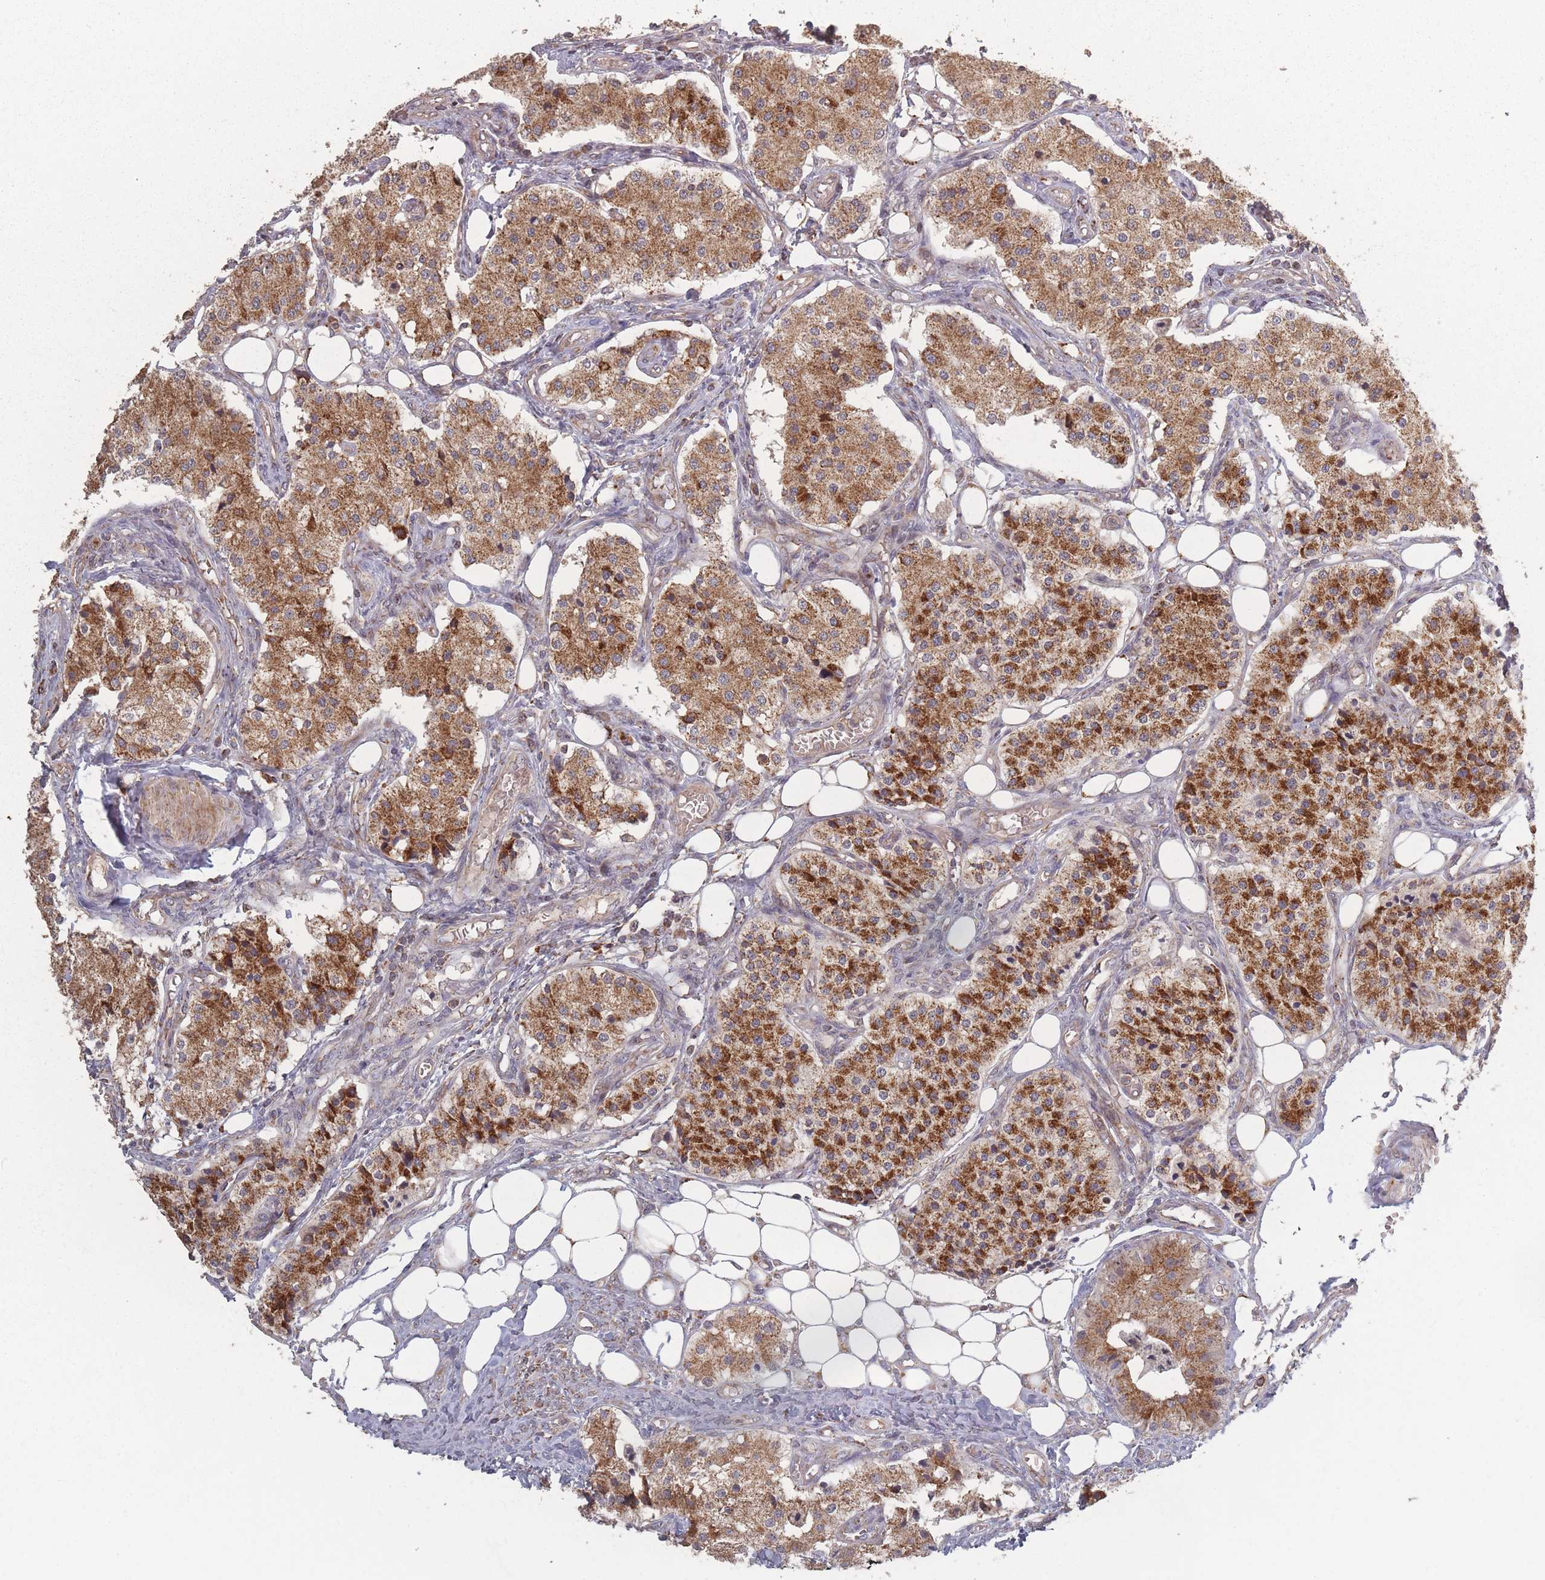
{"staining": {"intensity": "strong", "quantity": ">75%", "location": "cytoplasmic/membranous"}, "tissue": "carcinoid", "cell_type": "Tumor cells", "image_type": "cancer", "snomed": [{"axis": "morphology", "description": "Carcinoid, malignant, NOS"}, {"axis": "topography", "description": "Colon"}], "caption": "Carcinoid (malignant) stained with a brown dye demonstrates strong cytoplasmic/membranous positive expression in about >75% of tumor cells.", "gene": "LYRM7", "patient": {"sex": "female", "age": 52}}